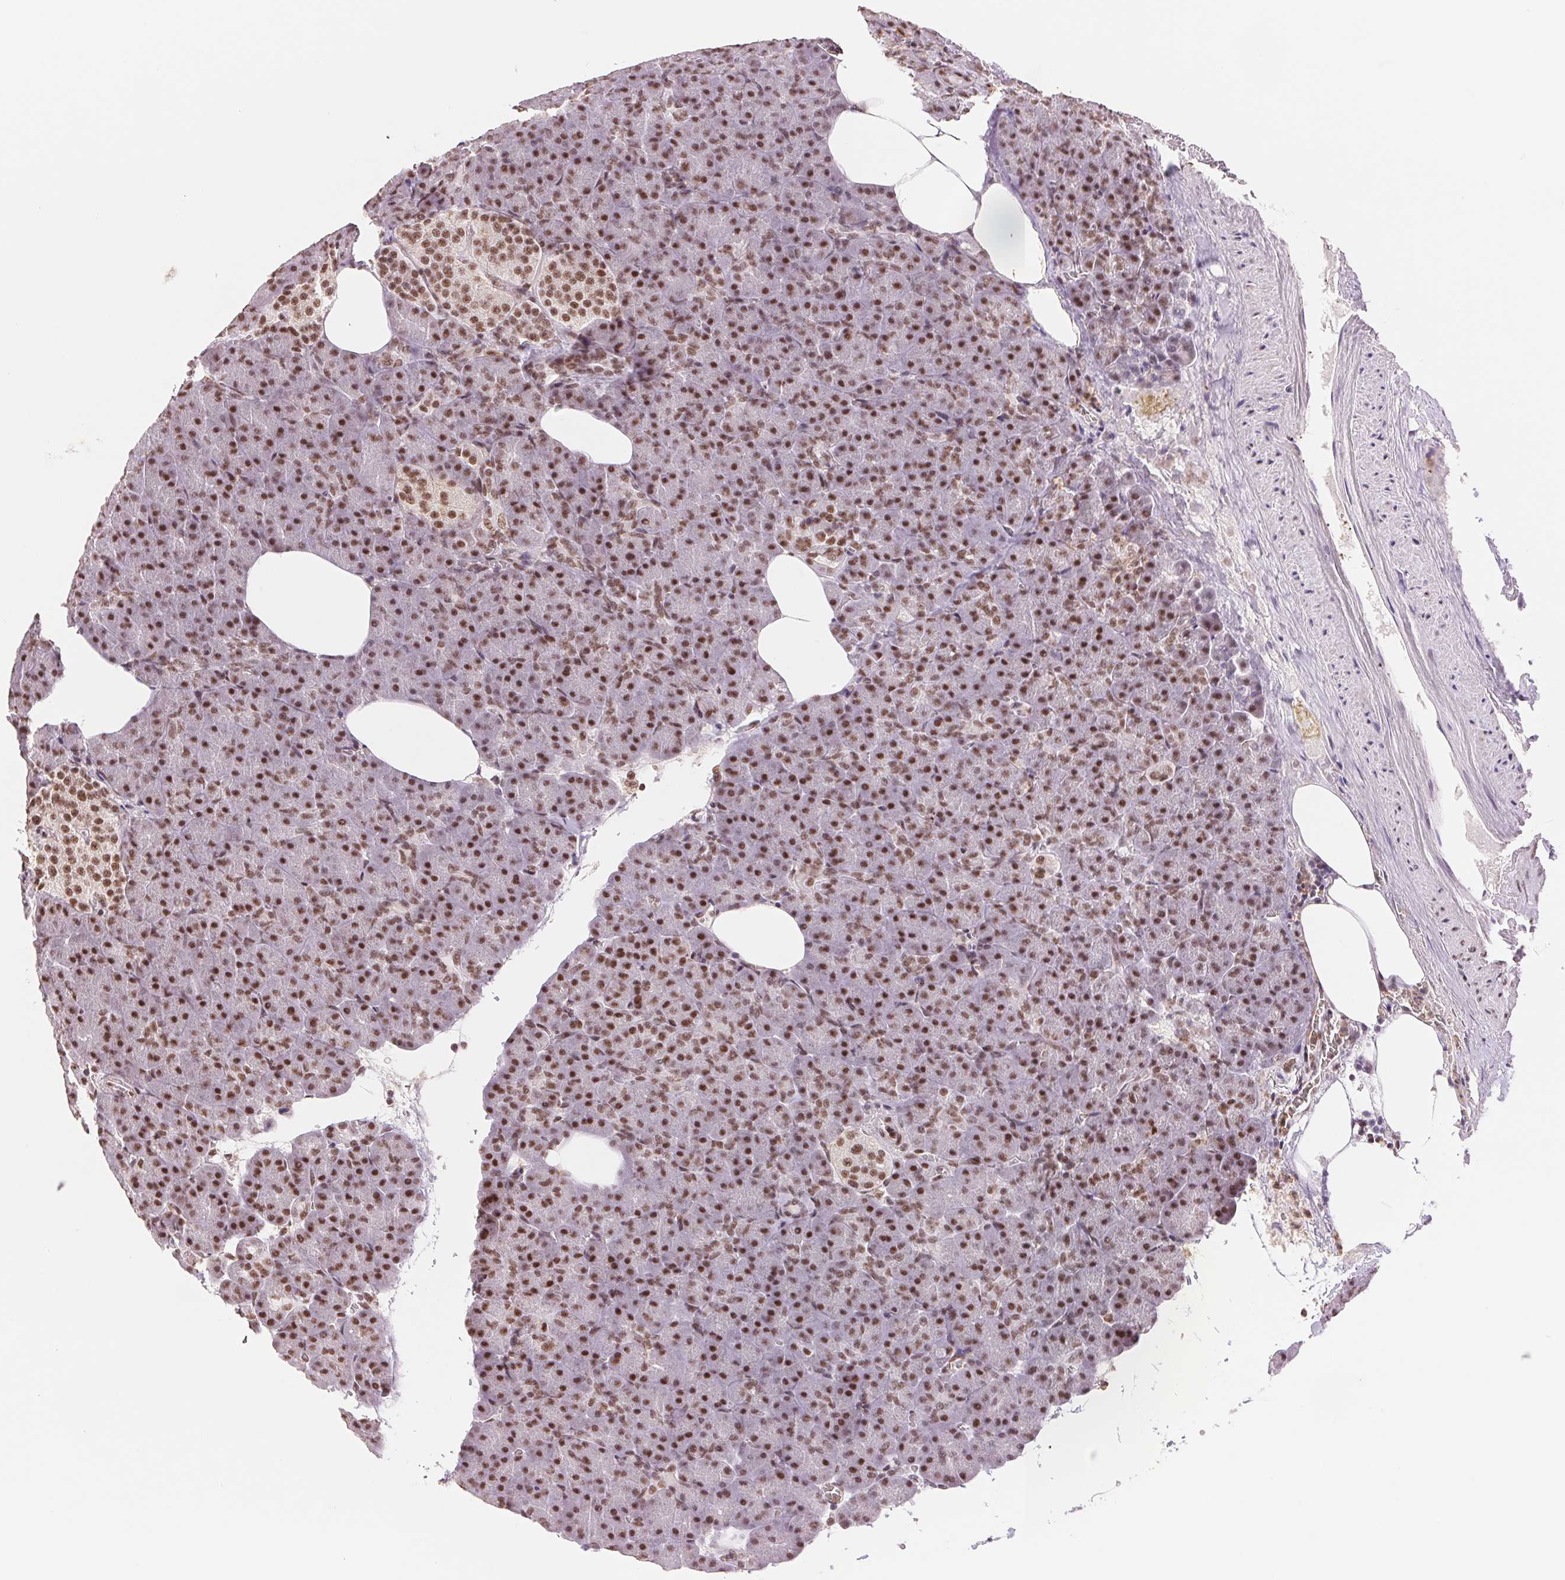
{"staining": {"intensity": "moderate", "quantity": ">75%", "location": "nuclear"}, "tissue": "pancreas", "cell_type": "Exocrine glandular cells", "image_type": "normal", "snomed": [{"axis": "morphology", "description": "Normal tissue, NOS"}, {"axis": "topography", "description": "Pancreas"}], "caption": "The immunohistochemical stain labels moderate nuclear positivity in exocrine glandular cells of unremarkable pancreas.", "gene": "SREK1", "patient": {"sex": "female", "age": 74}}